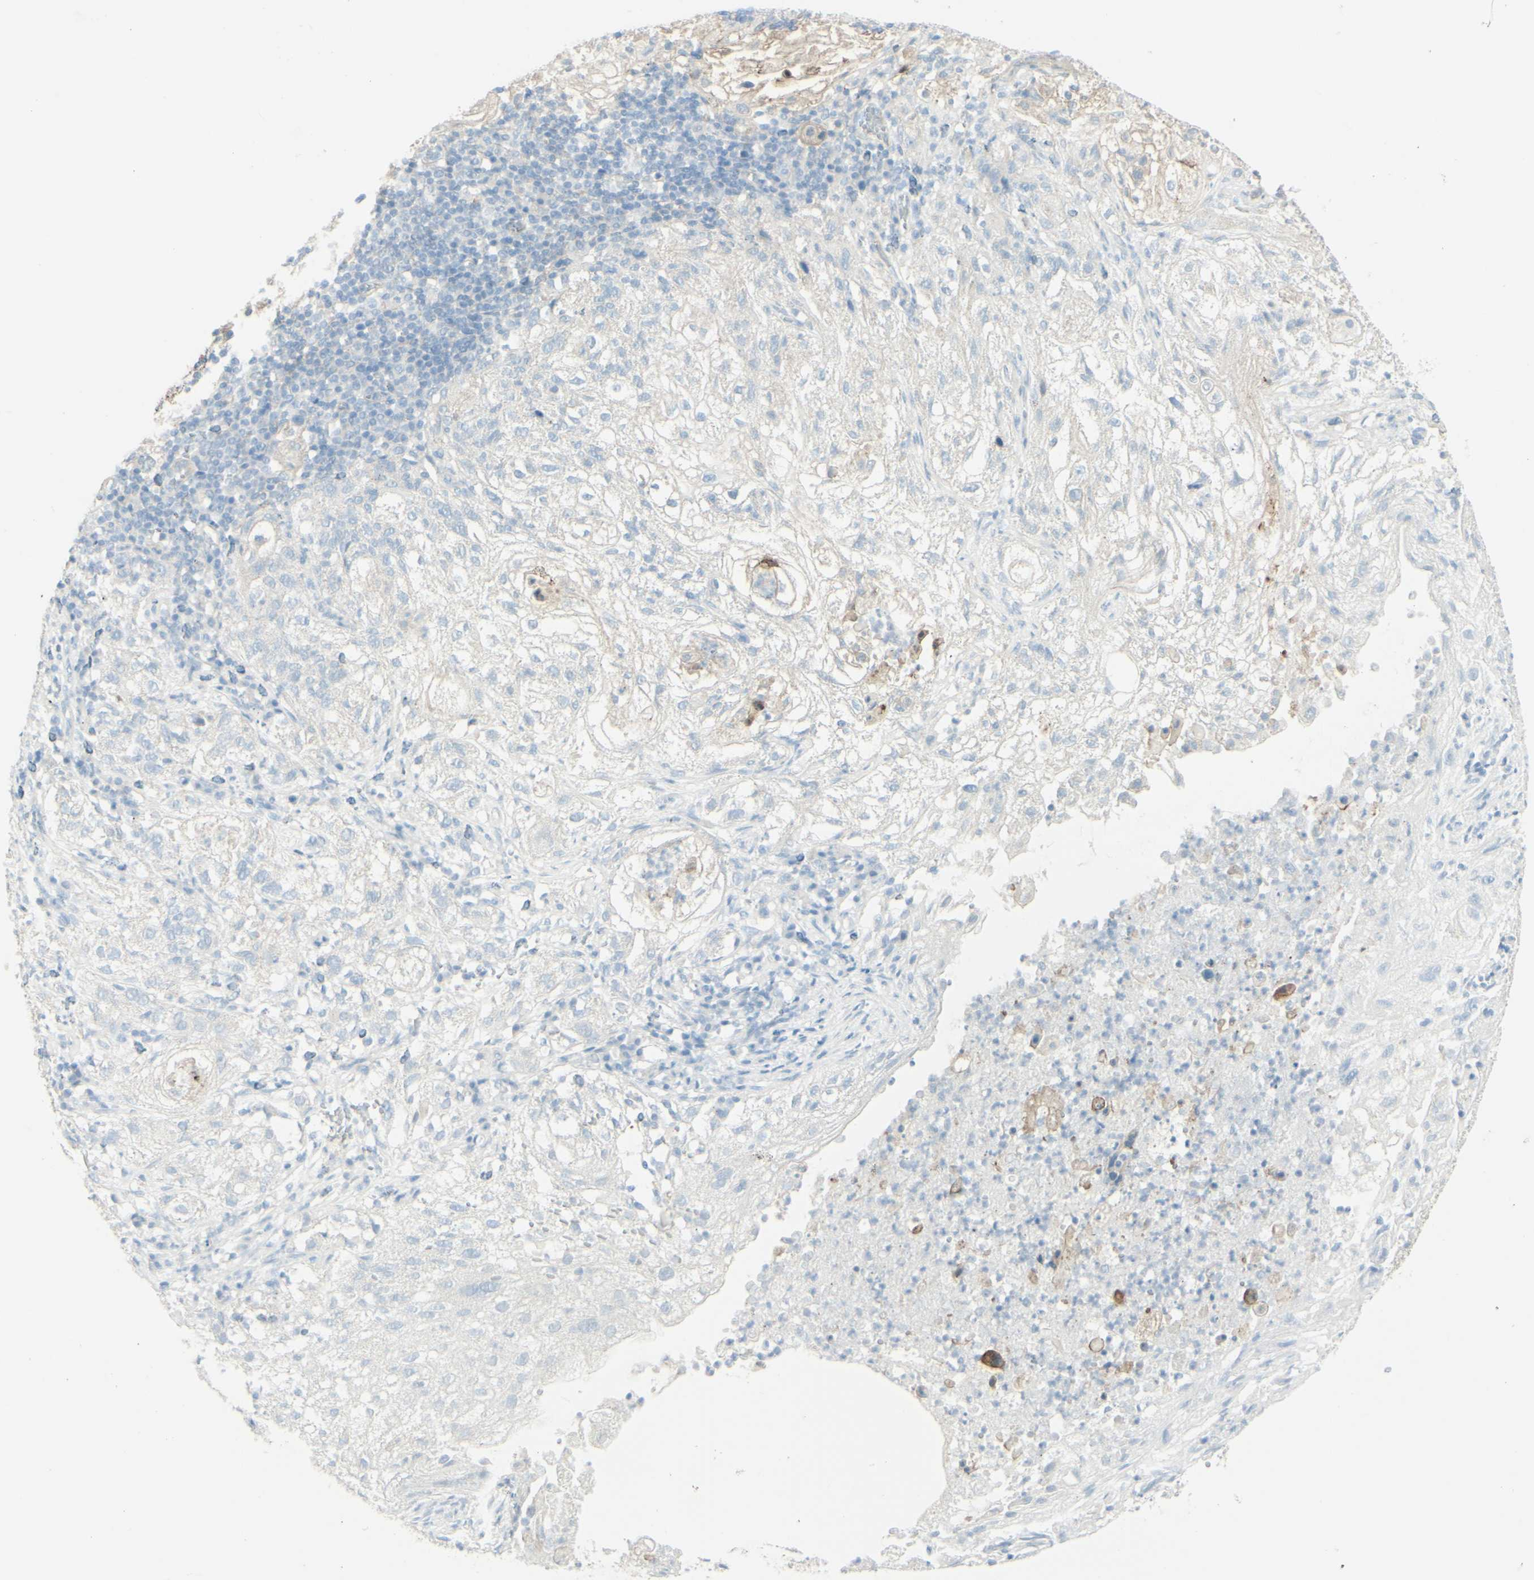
{"staining": {"intensity": "moderate", "quantity": "<25%", "location": "cytoplasmic/membranous"}, "tissue": "lung cancer", "cell_type": "Tumor cells", "image_type": "cancer", "snomed": [{"axis": "morphology", "description": "Inflammation, NOS"}, {"axis": "morphology", "description": "Squamous cell carcinoma, NOS"}, {"axis": "topography", "description": "Lymph node"}, {"axis": "topography", "description": "Soft tissue"}, {"axis": "topography", "description": "Lung"}], "caption": "Tumor cells display moderate cytoplasmic/membranous staining in about <25% of cells in lung cancer.", "gene": "MYO6", "patient": {"sex": "male", "age": 66}}